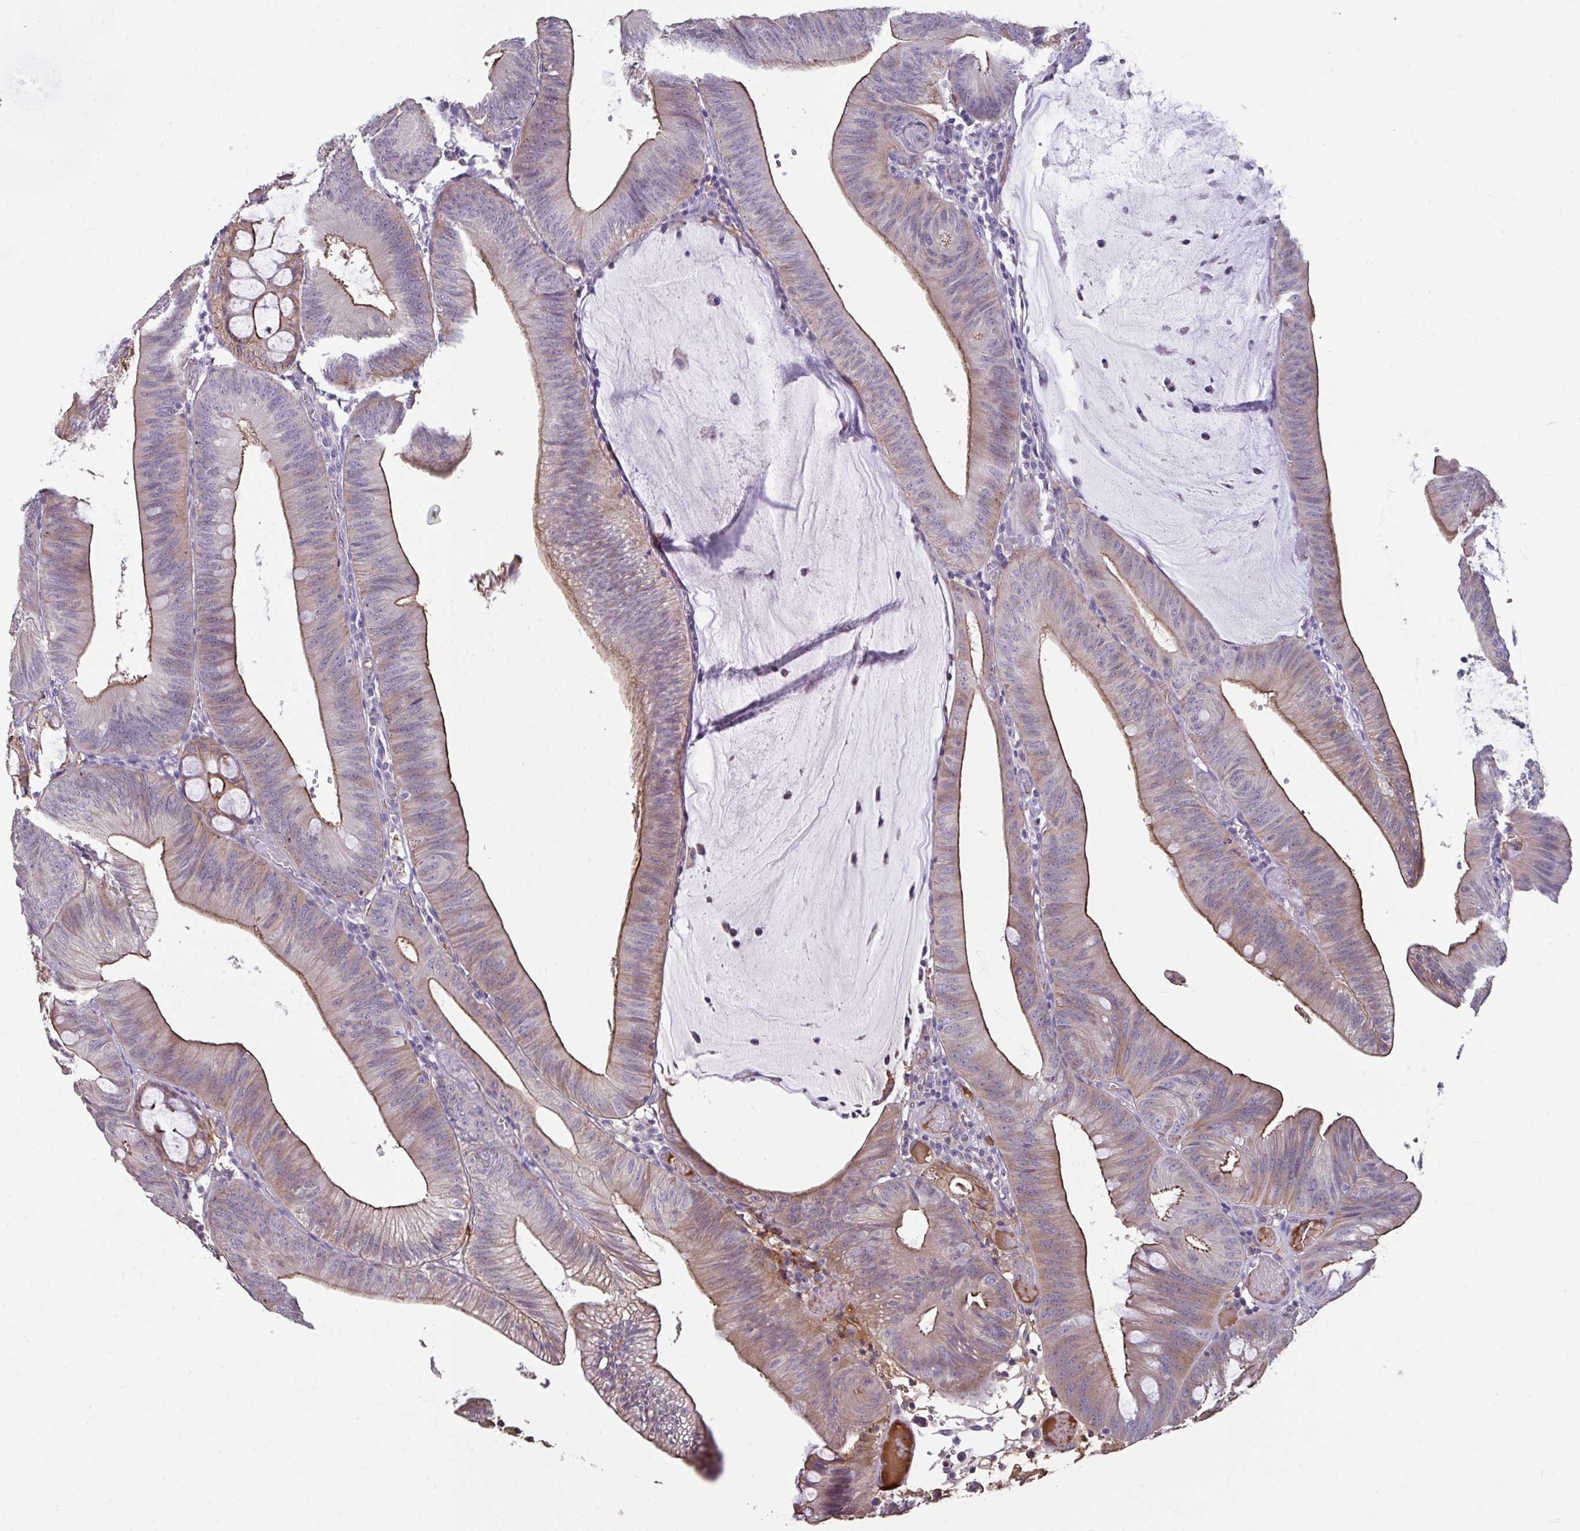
{"staining": {"intensity": "strong", "quantity": ">75%", "location": "cytoplasmic/membranous"}, "tissue": "colorectal cancer", "cell_type": "Tumor cells", "image_type": "cancer", "snomed": [{"axis": "morphology", "description": "Adenocarcinoma, NOS"}, {"axis": "topography", "description": "Colon"}], "caption": "The photomicrograph exhibits immunohistochemical staining of colorectal cancer (adenocarcinoma). There is strong cytoplasmic/membranous expression is appreciated in about >75% of tumor cells.", "gene": "ZNF813", "patient": {"sex": "male", "age": 84}}